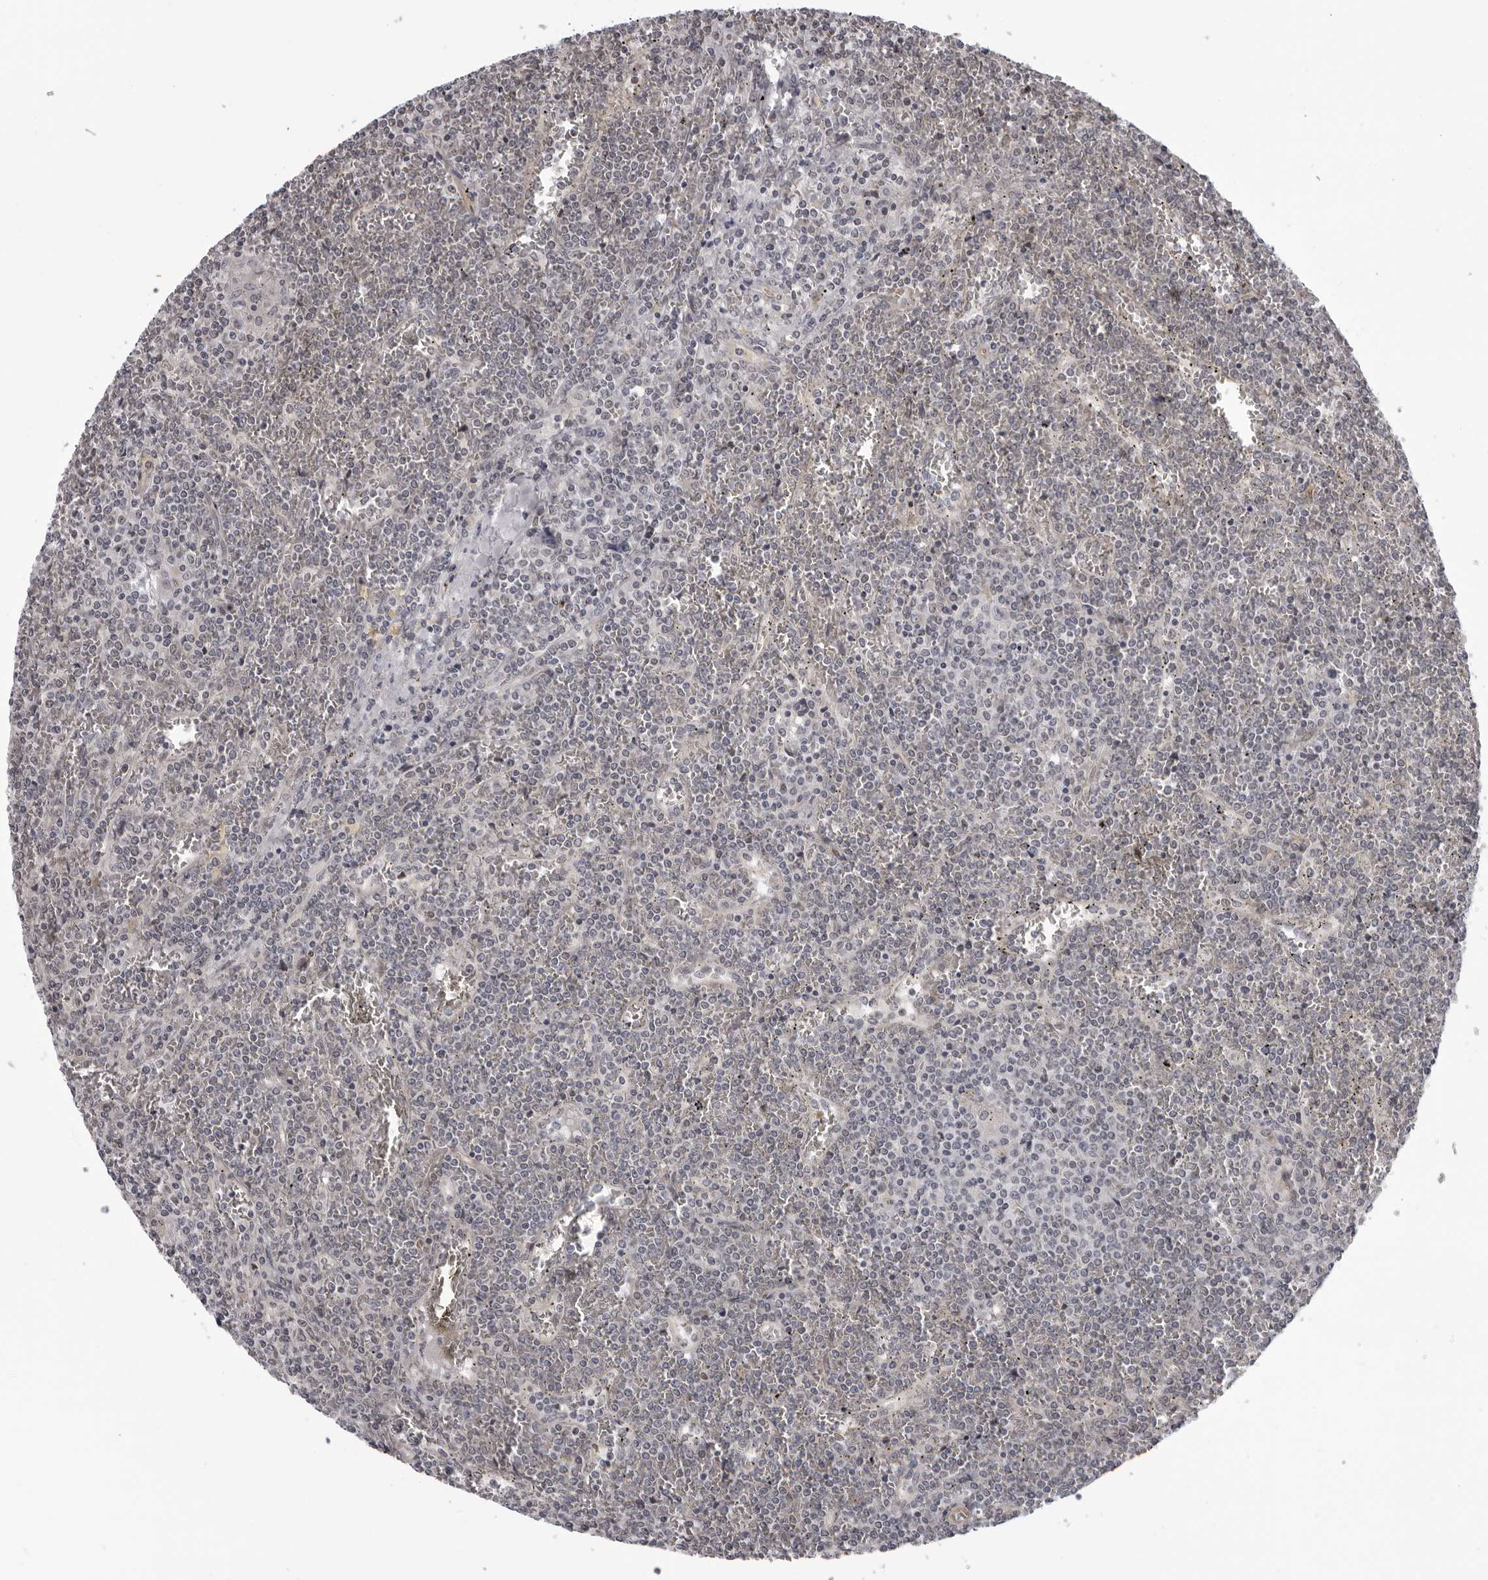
{"staining": {"intensity": "weak", "quantity": "<25%", "location": "nuclear"}, "tissue": "lymphoma", "cell_type": "Tumor cells", "image_type": "cancer", "snomed": [{"axis": "morphology", "description": "Malignant lymphoma, non-Hodgkin's type, Low grade"}, {"axis": "topography", "description": "Spleen"}], "caption": "The histopathology image reveals no staining of tumor cells in lymphoma.", "gene": "MAPK12", "patient": {"sex": "female", "age": 19}}